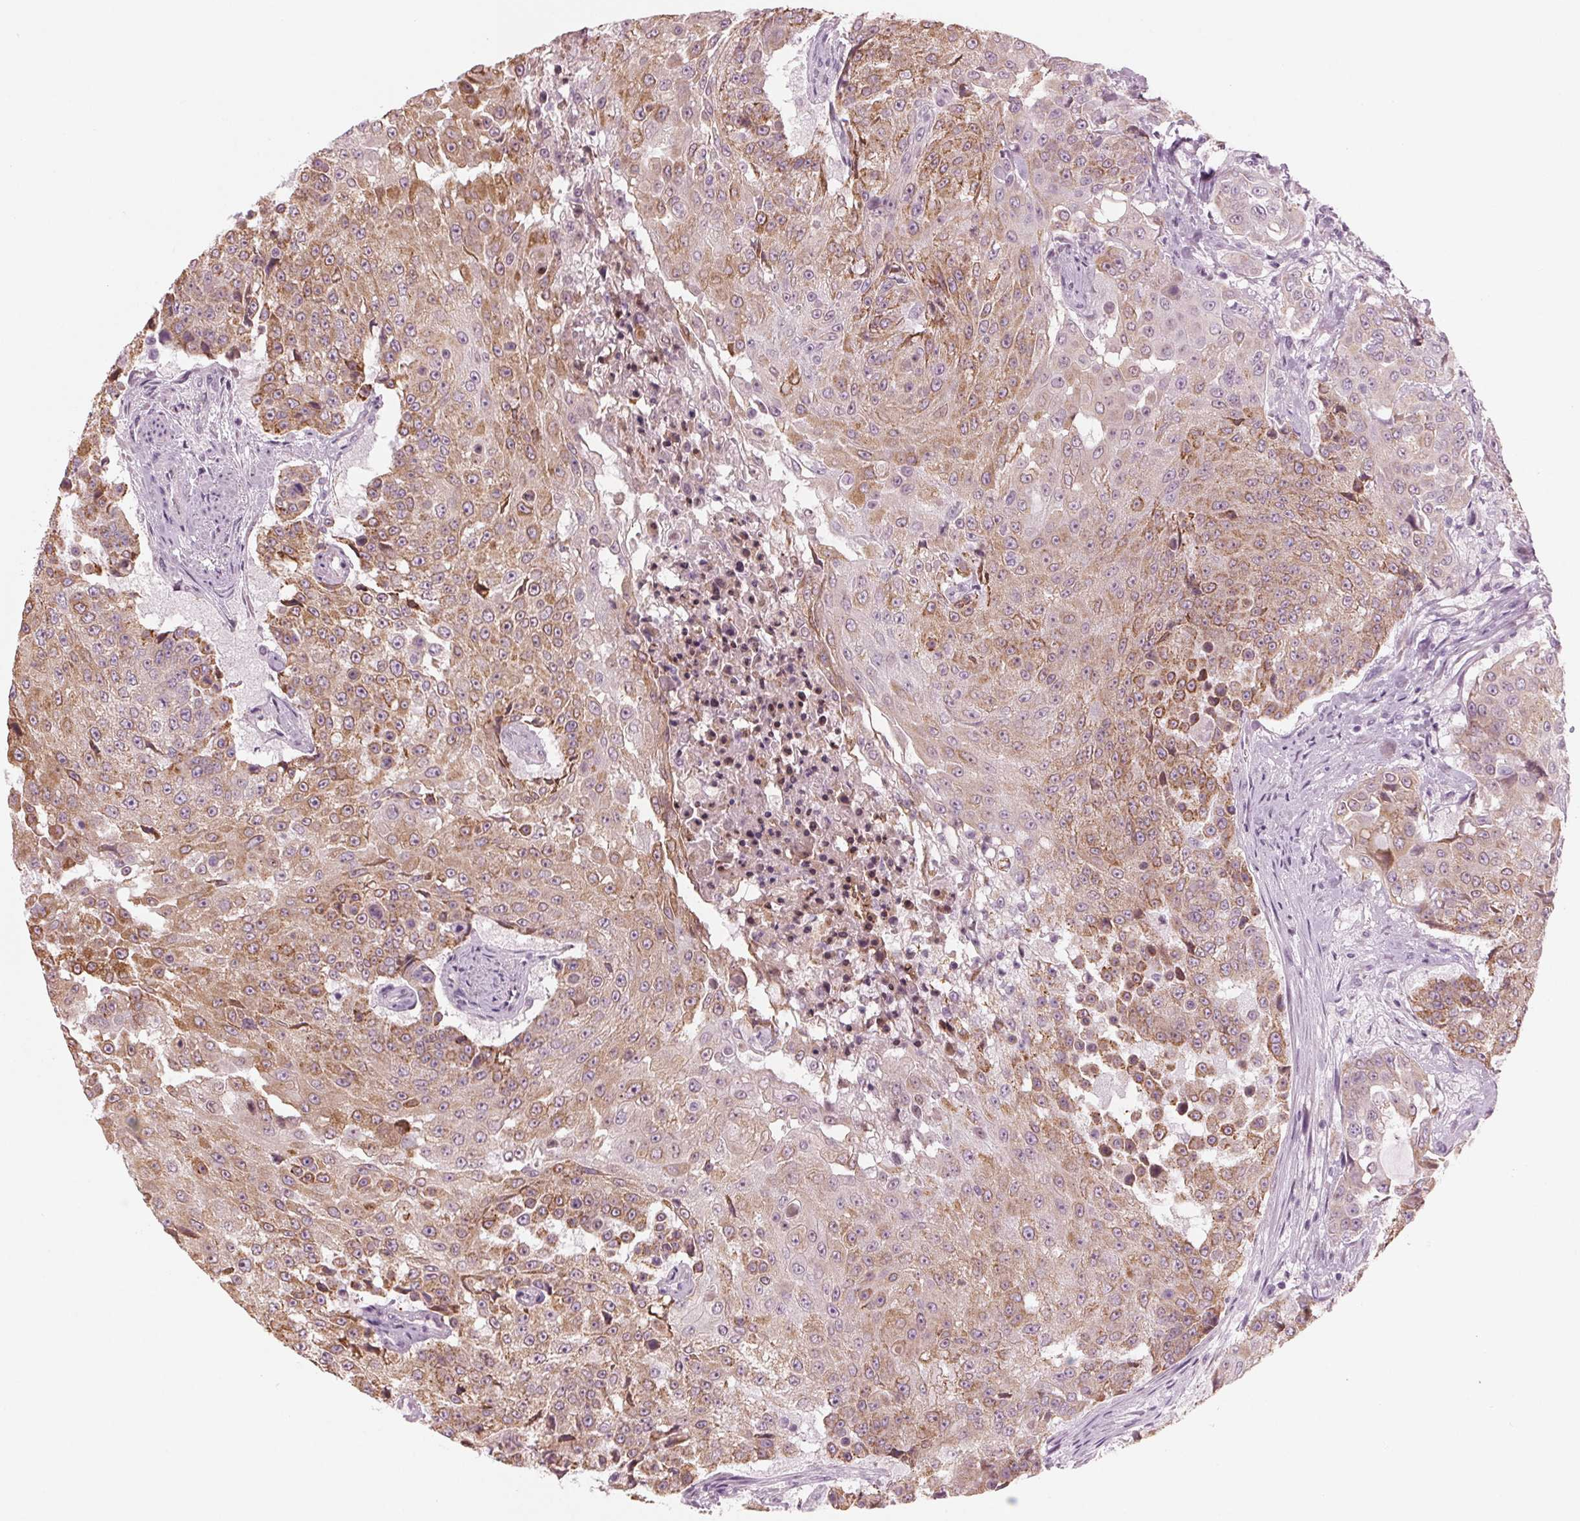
{"staining": {"intensity": "moderate", "quantity": "25%-75%", "location": "cytoplasmic/membranous"}, "tissue": "urothelial cancer", "cell_type": "Tumor cells", "image_type": "cancer", "snomed": [{"axis": "morphology", "description": "Urothelial carcinoma, High grade"}, {"axis": "topography", "description": "Urinary bladder"}], "caption": "Immunohistochemistry (IHC) (DAB) staining of urothelial carcinoma (high-grade) demonstrates moderate cytoplasmic/membranous protein positivity in about 25%-75% of tumor cells. Immunohistochemistry stains the protein in brown and the nuclei are stained blue.", "gene": "PRAP1", "patient": {"sex": "female", "age": 63}}